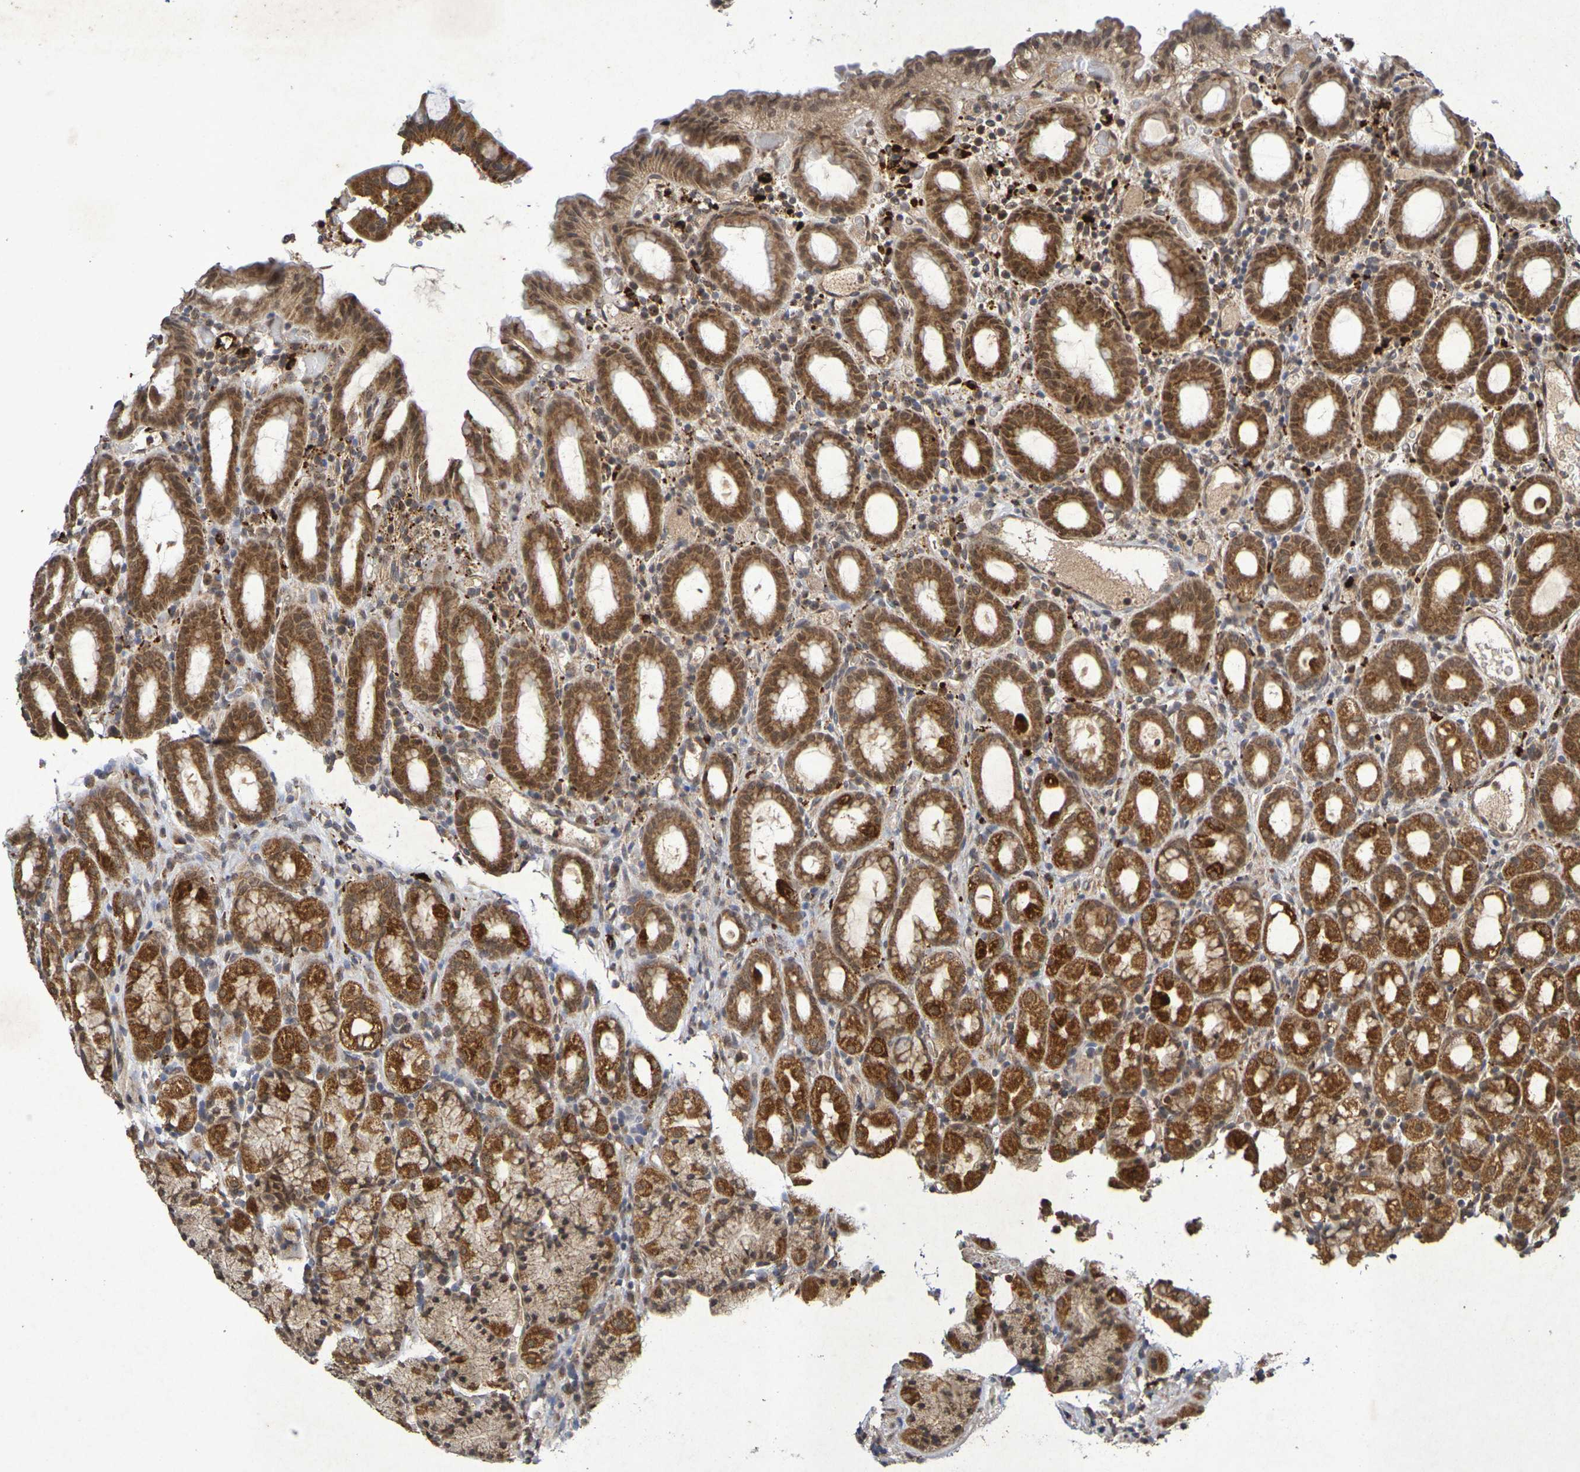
{"staining": {"intensity": "strong", "quantity": ">75%", "location": "cytoplasmic/membranous,nuclear"}, "tissue": "stomach", "cell_type": "Glandular cells", "image_type": "normal", "snomed": [{"axis": "morphology", "description": "Normal tissue, NOS"}, {"axis": "topography", "description": "Stomach, upper"}], "caption": "IHC of unremarkable stomach shows high levels of strong cytoplasmic/membranous,nuclear positivity in approximately >75% of glandular cells. The protein of interest is shown in brown color, while the nuclei are stained blue.", "gene": "GUCY1A2", "patient": {"sex": "male", "age": 68}}